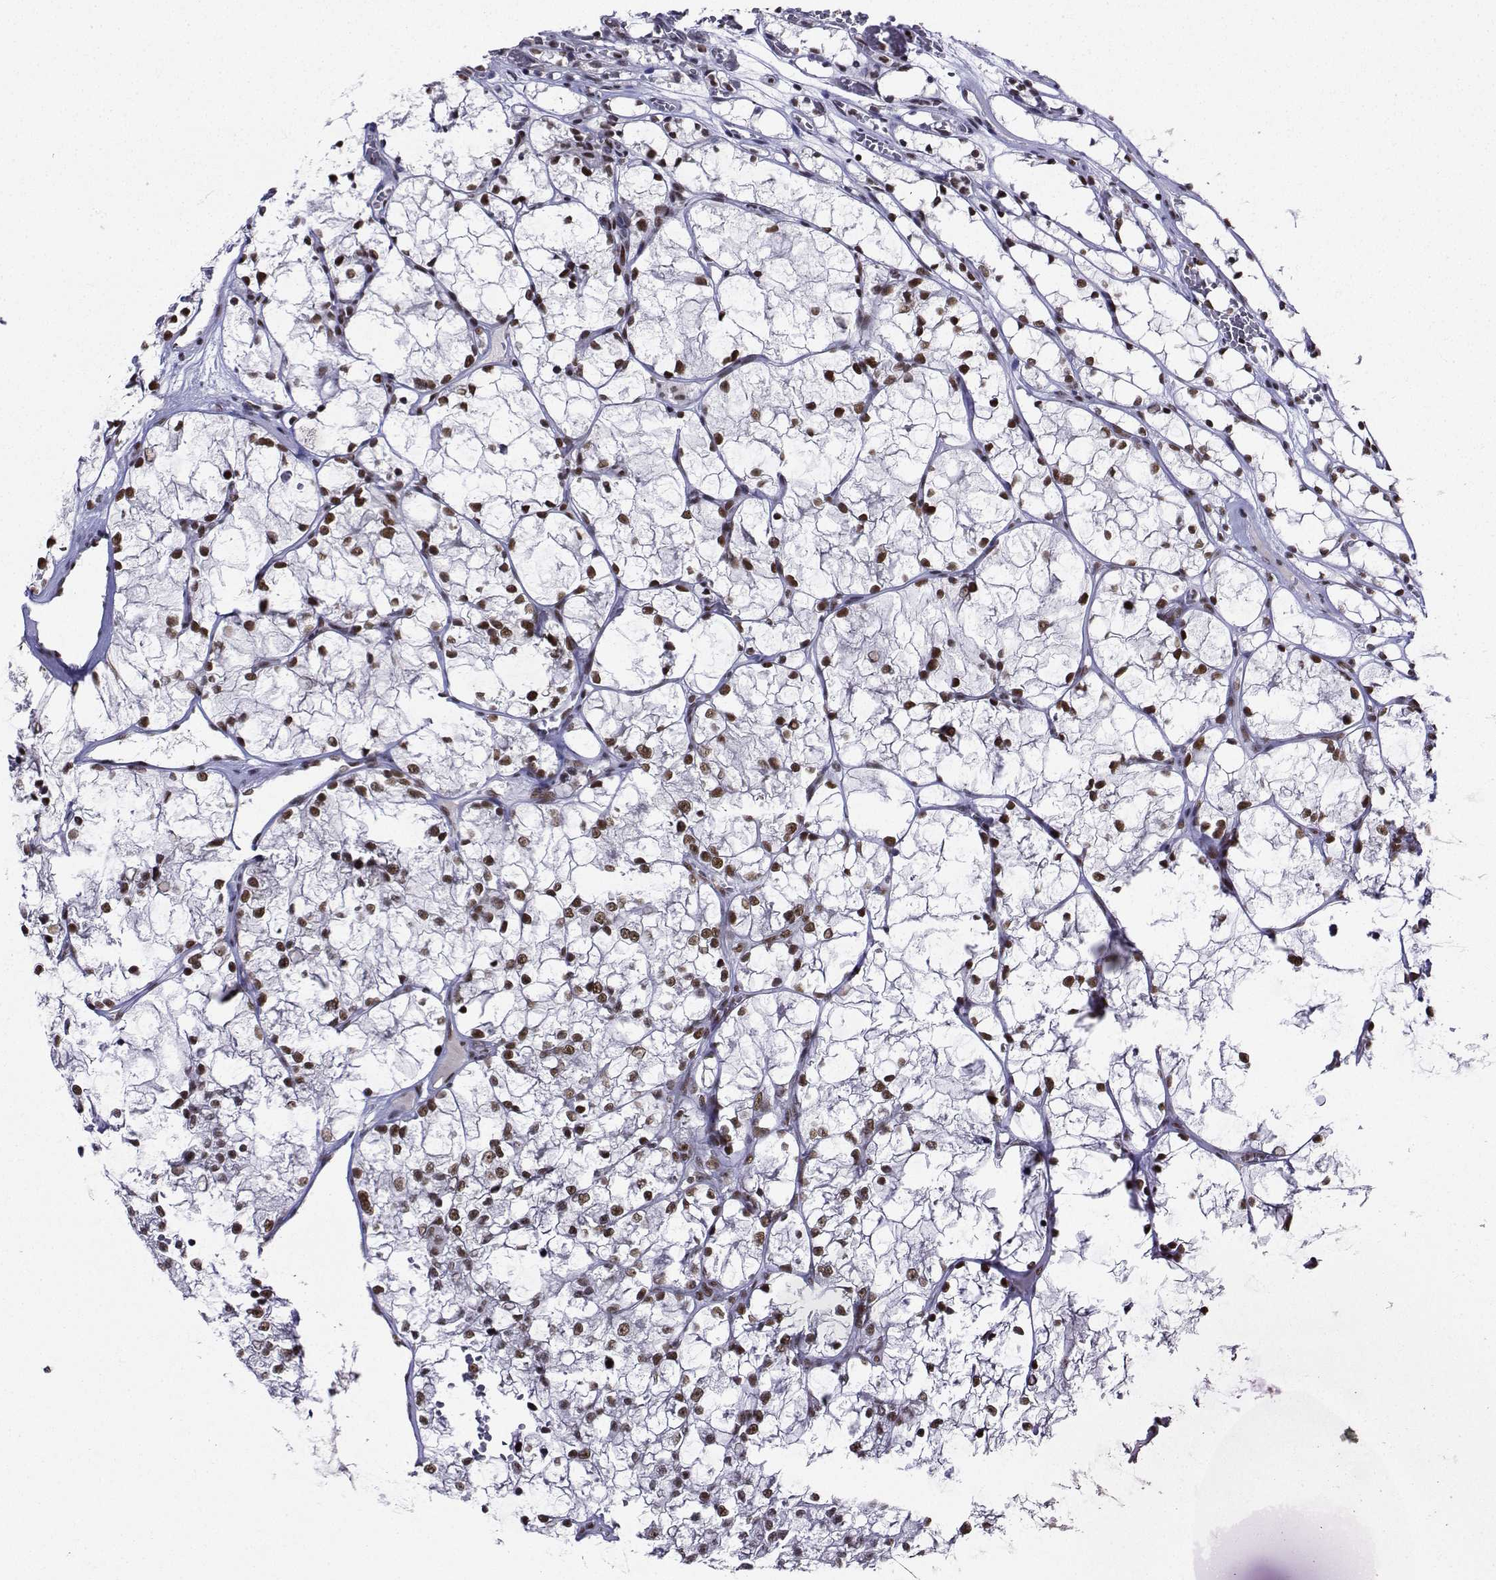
{"staining": {"intensity": "moderate", "quantity": "25%-75%", "location": "nuclear"}, "tissue": "renal cancer", "cell_type": "Tumor cells", "image_type": "cancer", "snomed": [{"axis": "morphology", "description": "Adenocarcinoma, NOS"}, {"axis": "topography", "description": "Kidney"}], "caption": "A medium amount of moderate nuclear positivity is seen in about 25%-75% of tumor cells in renal cancer (adenocarcinoma) tissue.", "gene": "SNRPB2", "patient": {"sex": "female", "age": 69}}